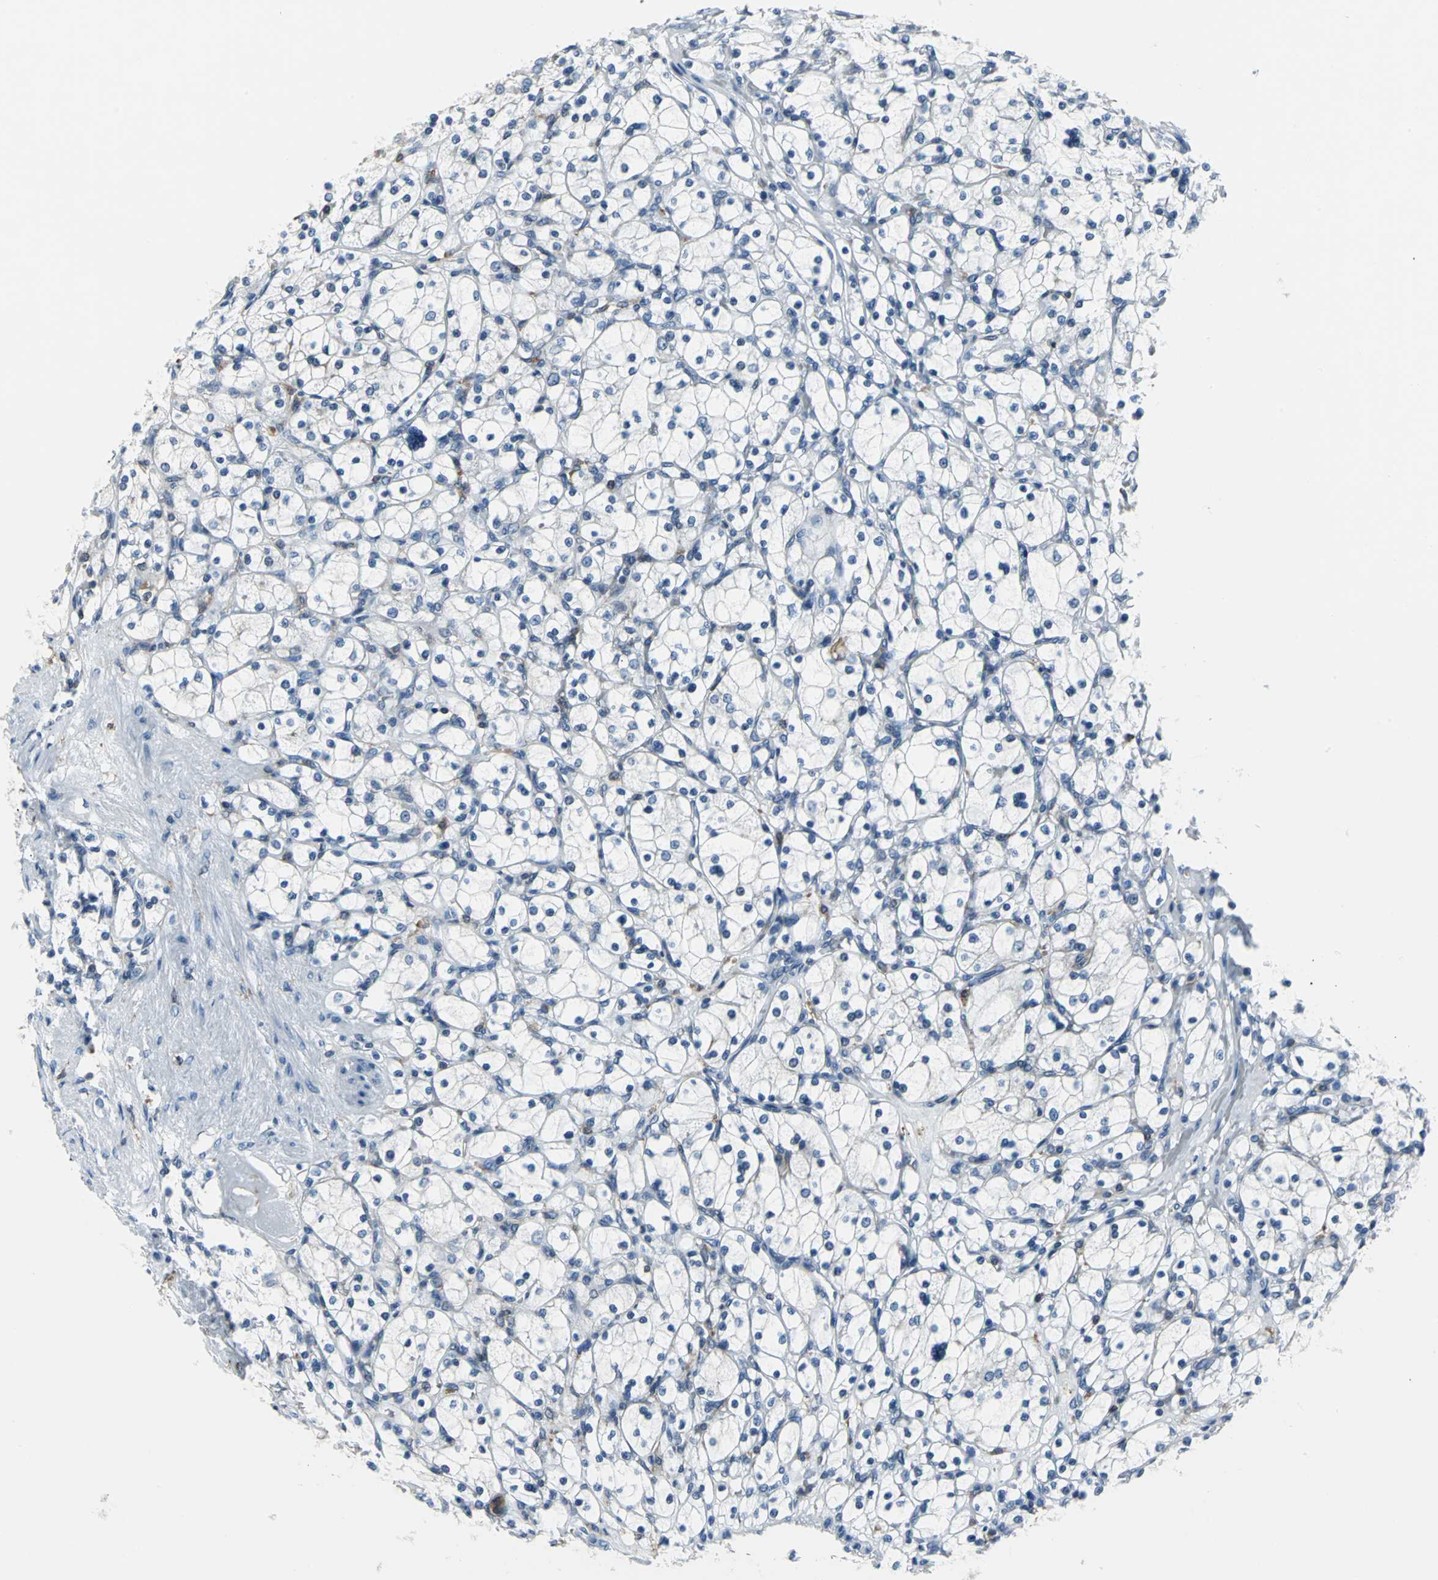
{"staining": {"intensity": "negative", "quantity": "none", "location": "none"}, "tissue": "renal cancer", "cell_type": "Tumor cells", "image_type": "cancer", "snomed": [{"axis": "morphology", "description": "Adenocarcinoma, NOS"}, {"axis": "topography", "description": "Kidney"}], "caption": "DAB immunohistochemical staining of human renal adenocarcinoma reveals no significant staining in tumor cells. (Immunohistochemistry (ihc), brightfield microscopy, high magnification).", "gene": "IQGAP2", "patient": {"sex": "female", "age": 83}}